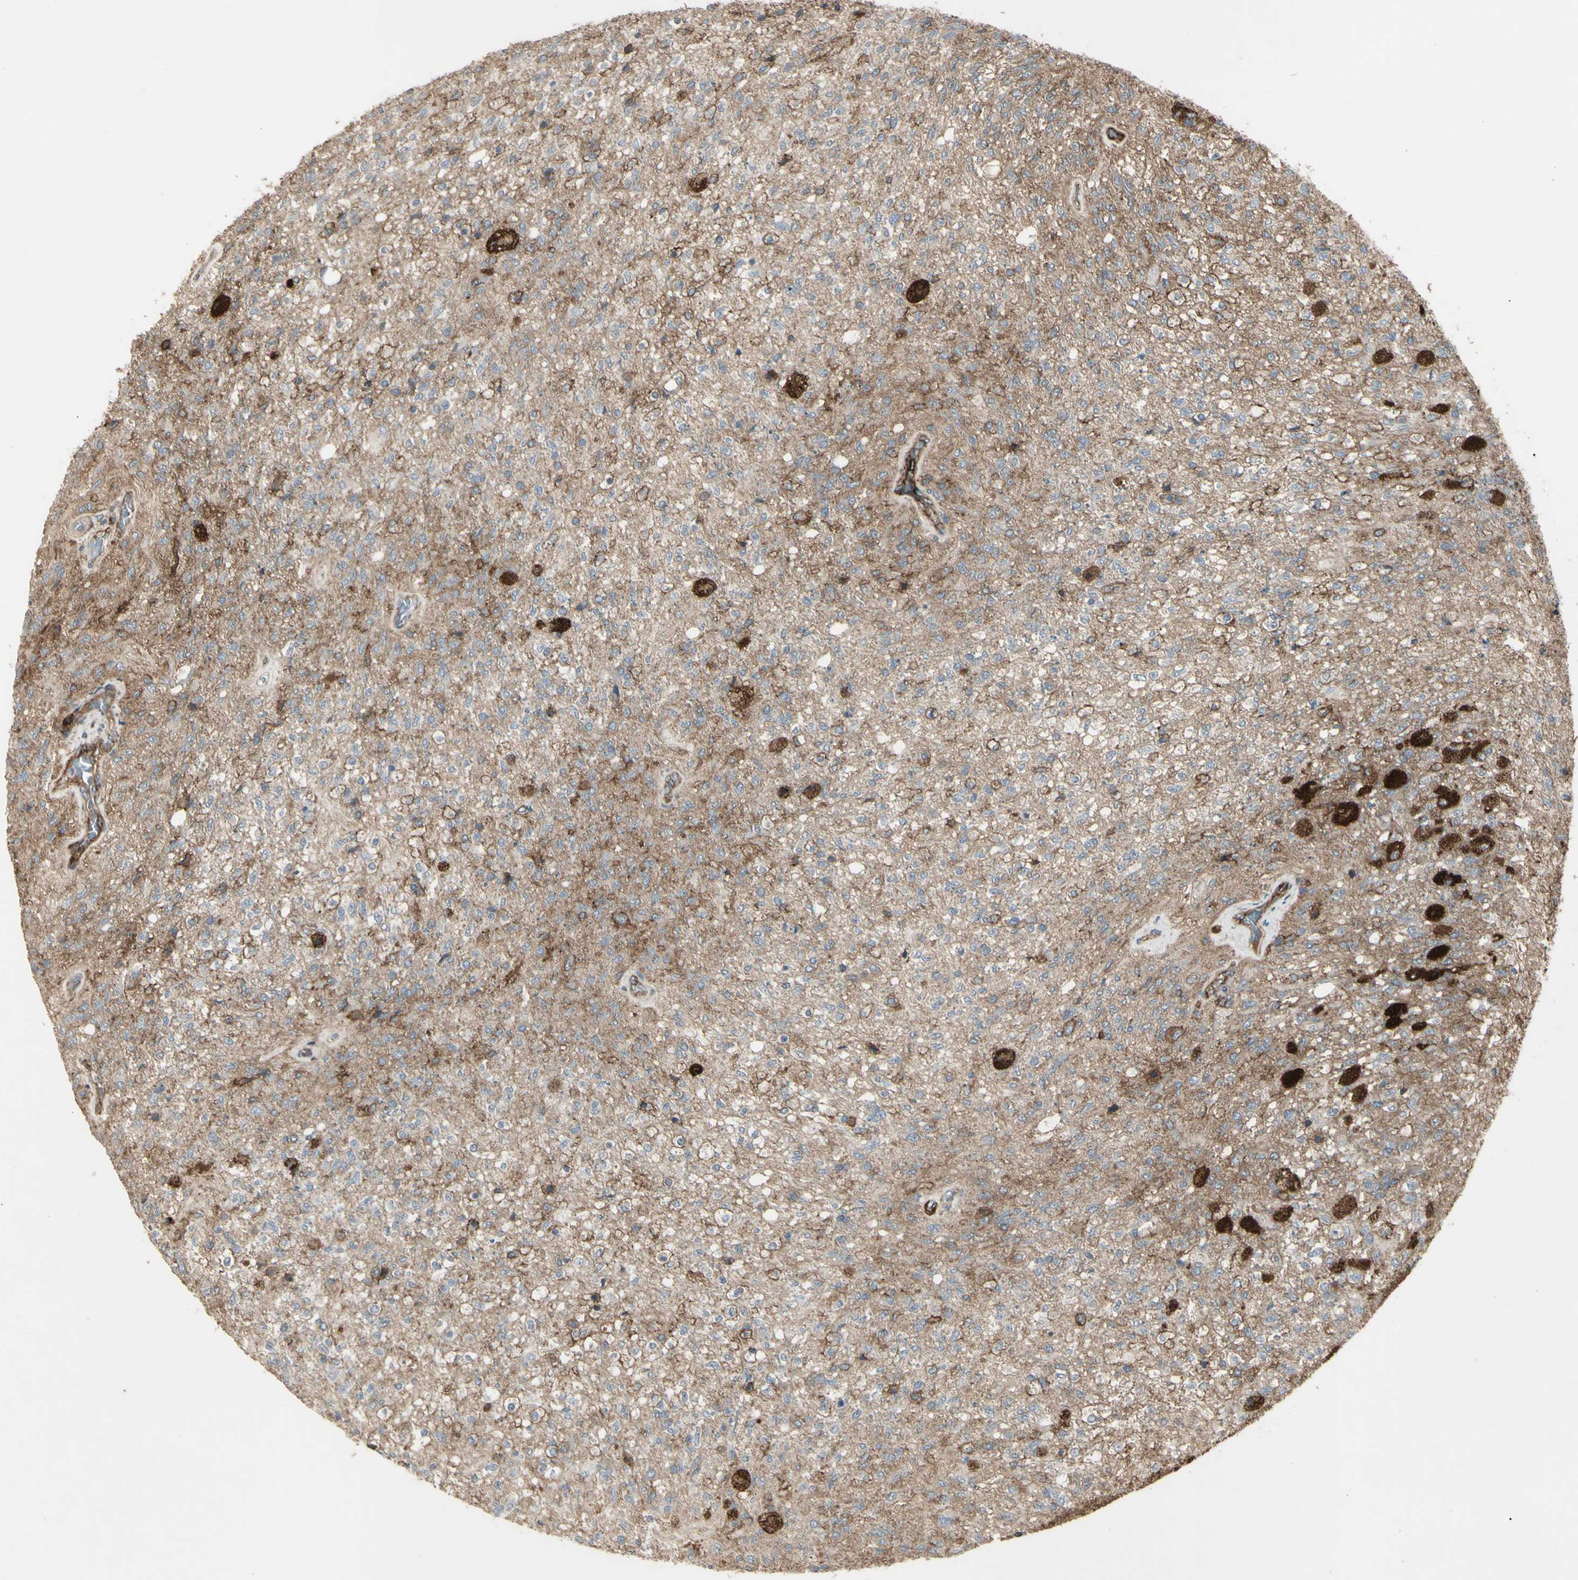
{"staining": {"intensity": "weak", "quantity": "25%-75%", "location": "cytoplasmic/membranous"}, "tissue": "glioma", "cell_type": "Tumor cells", "image_type": "cancer", "snomed": [{"axis": "morphology", "description": "Normal tissue, NOS"}, {"axis": "morphology", "description": "Glioma, malignant, High grade"}, {"axis": "topography", "description": "Cerebral cortex"}], "caption": "Immunohistochemistry (IHC) micrograph of glioma stained for a protein (brown), which displays low levels of weak cytoplasmic/membranous expression in approximately 25%-75% of tumor cells.", "gene": "CD276", "patient": {"sex": "male", "age": 77}}